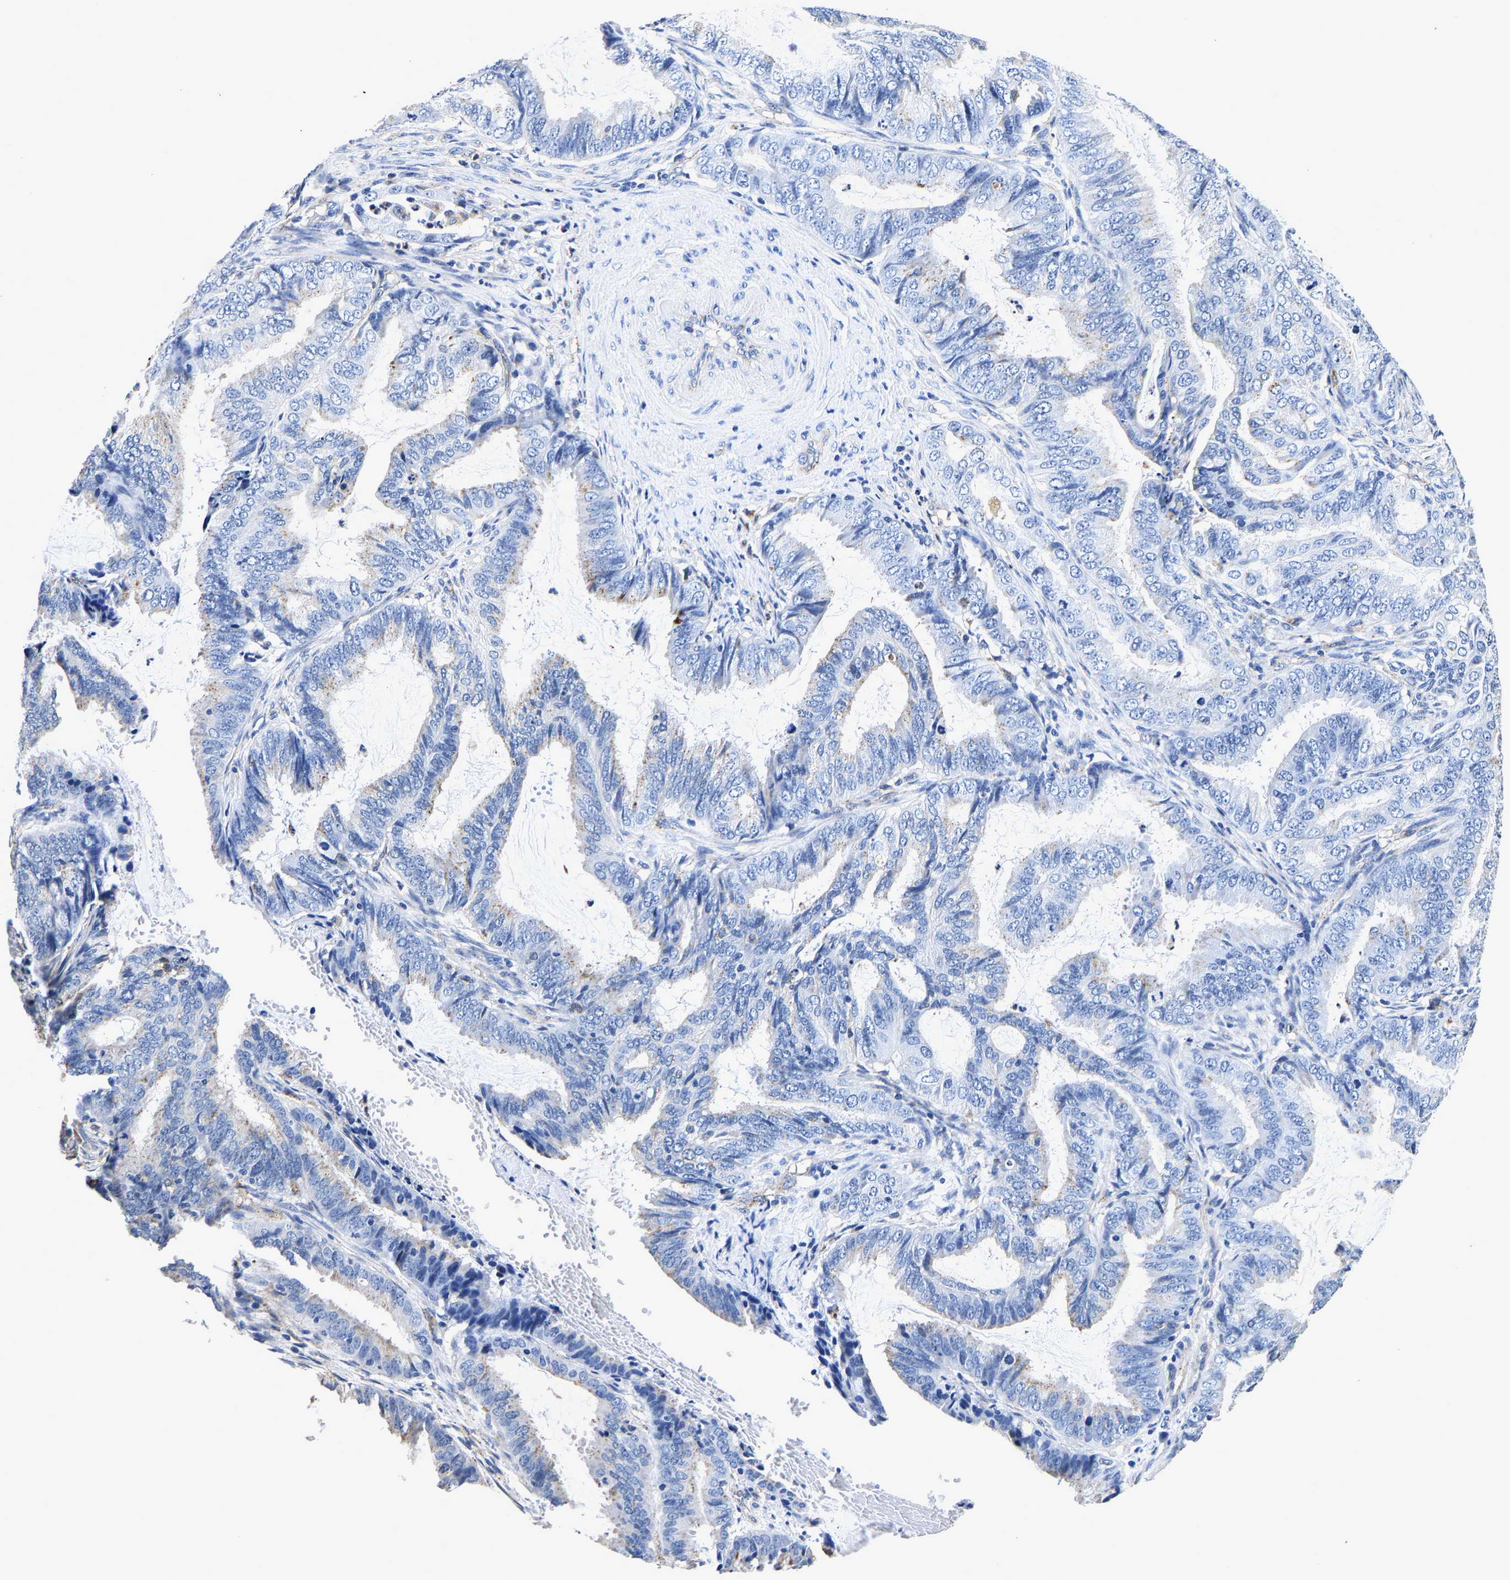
{"staining": {"intensity": "negative", "quantity": "none", "location": "none"}, "tissue": "endometrial cancer", "cell_type": "Tumor cells", "image_type": "cancer", "snomed": [{"axis": "morphology", "description": "Adenocarcinoma, NOS"}, {"axis": "topography", "description": "Endometrium"}], "caption": "Adenocarcinoma (endometrial) was stained to show a protein in brown. There is no significant expression in tumor cells.", "gene": "GRN", "patient": {"sex": "female", "age": 51}}